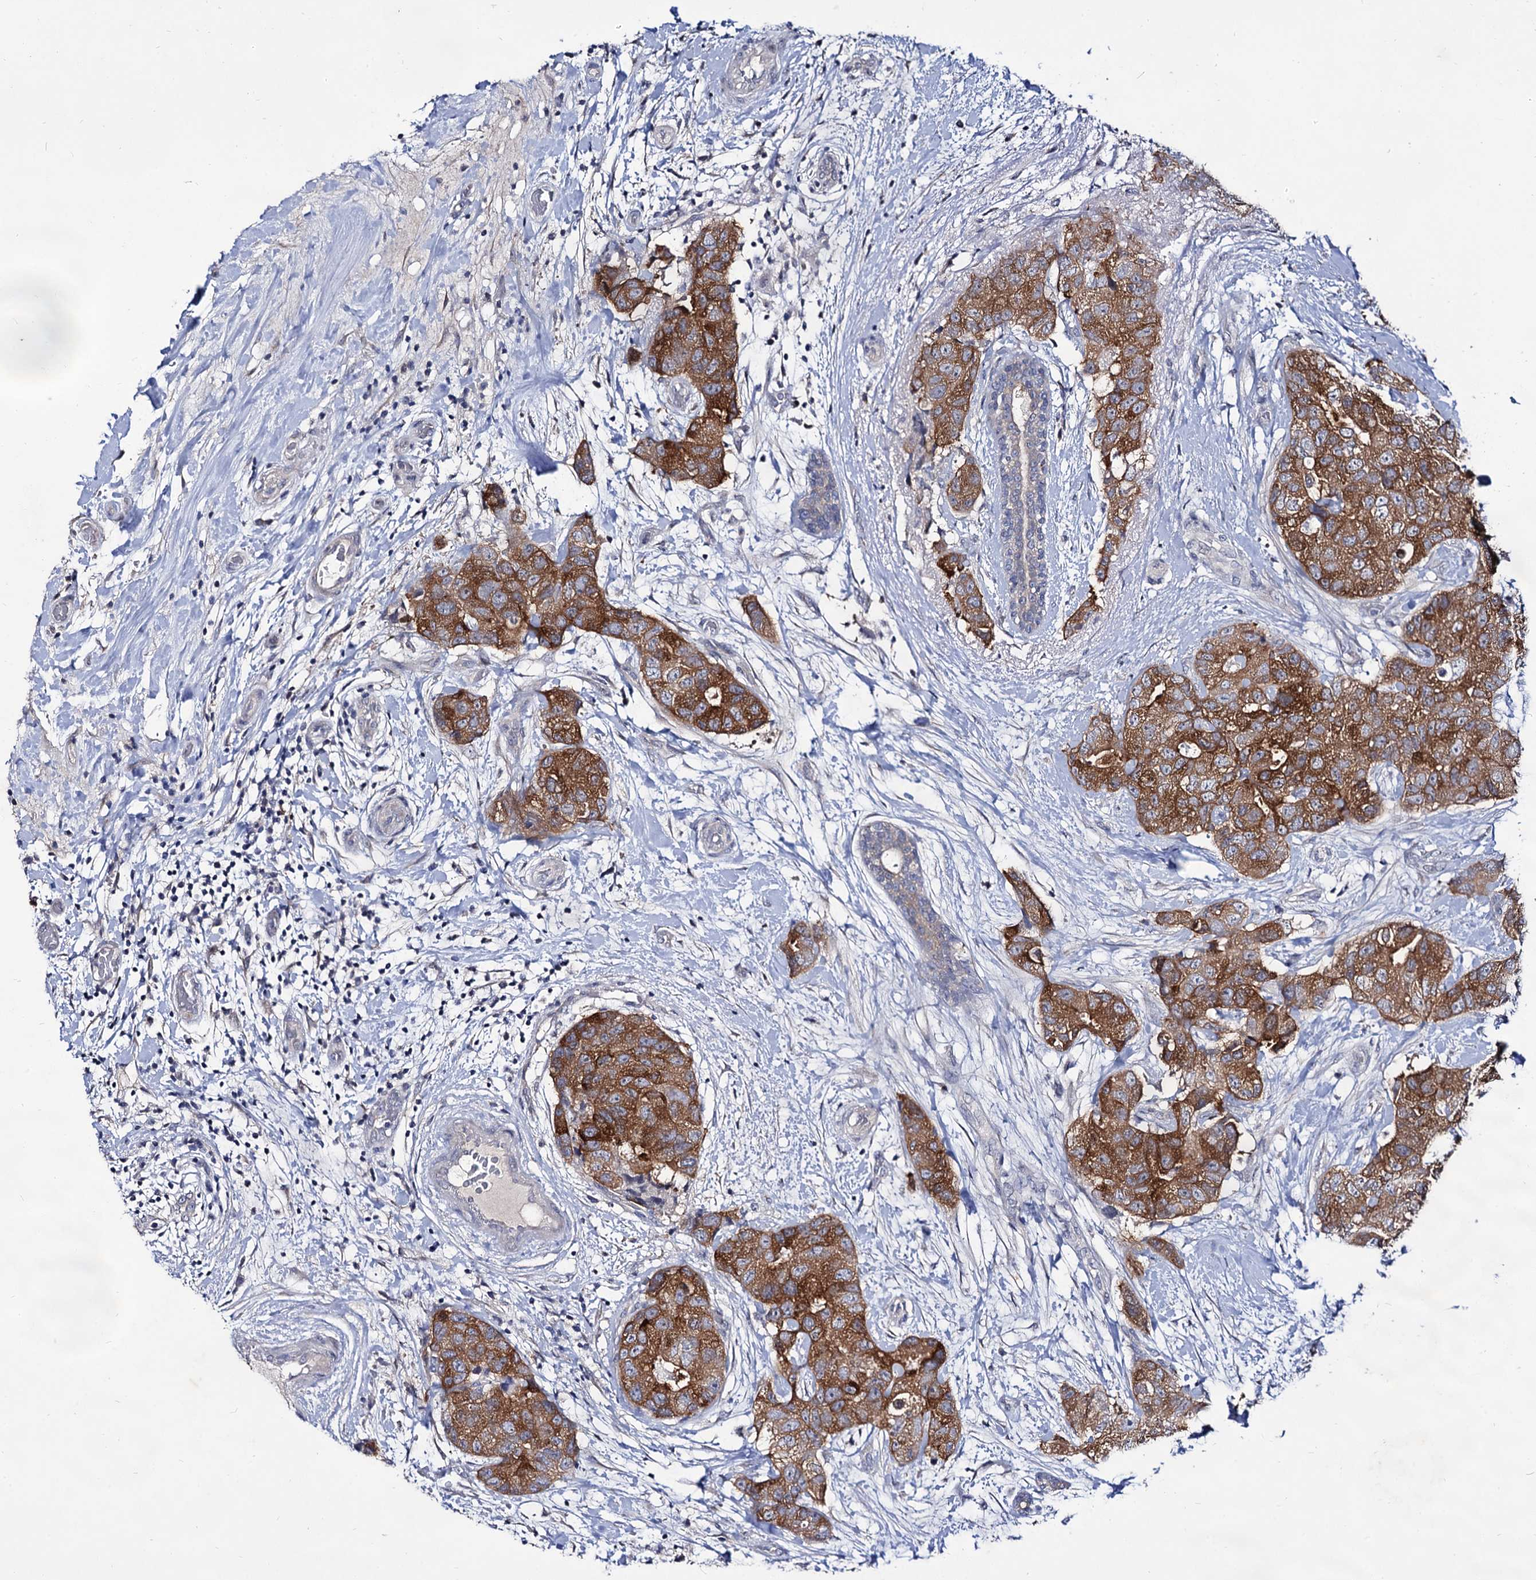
{"staining": {"intensity": "moderate", "quantity": ">75%", "location": "cytoplasmic/membranous"}, "tissue": "breast cancer", "cell_type": "Tumor cells", "image_type": "cancer", "snomed": [{"axis": "morphology", "description": "Duct carcinoma"}, {"axis": "topography", "description": "Breast"}], "caption": "Invasive ductal carcinoma (breast) tissue exhibits moderate cytoplasmic/membranous expression in approximately >75% of tumor cells", "gene": "ARFIP2", "patient": {"sex": "female", "age": 62}}